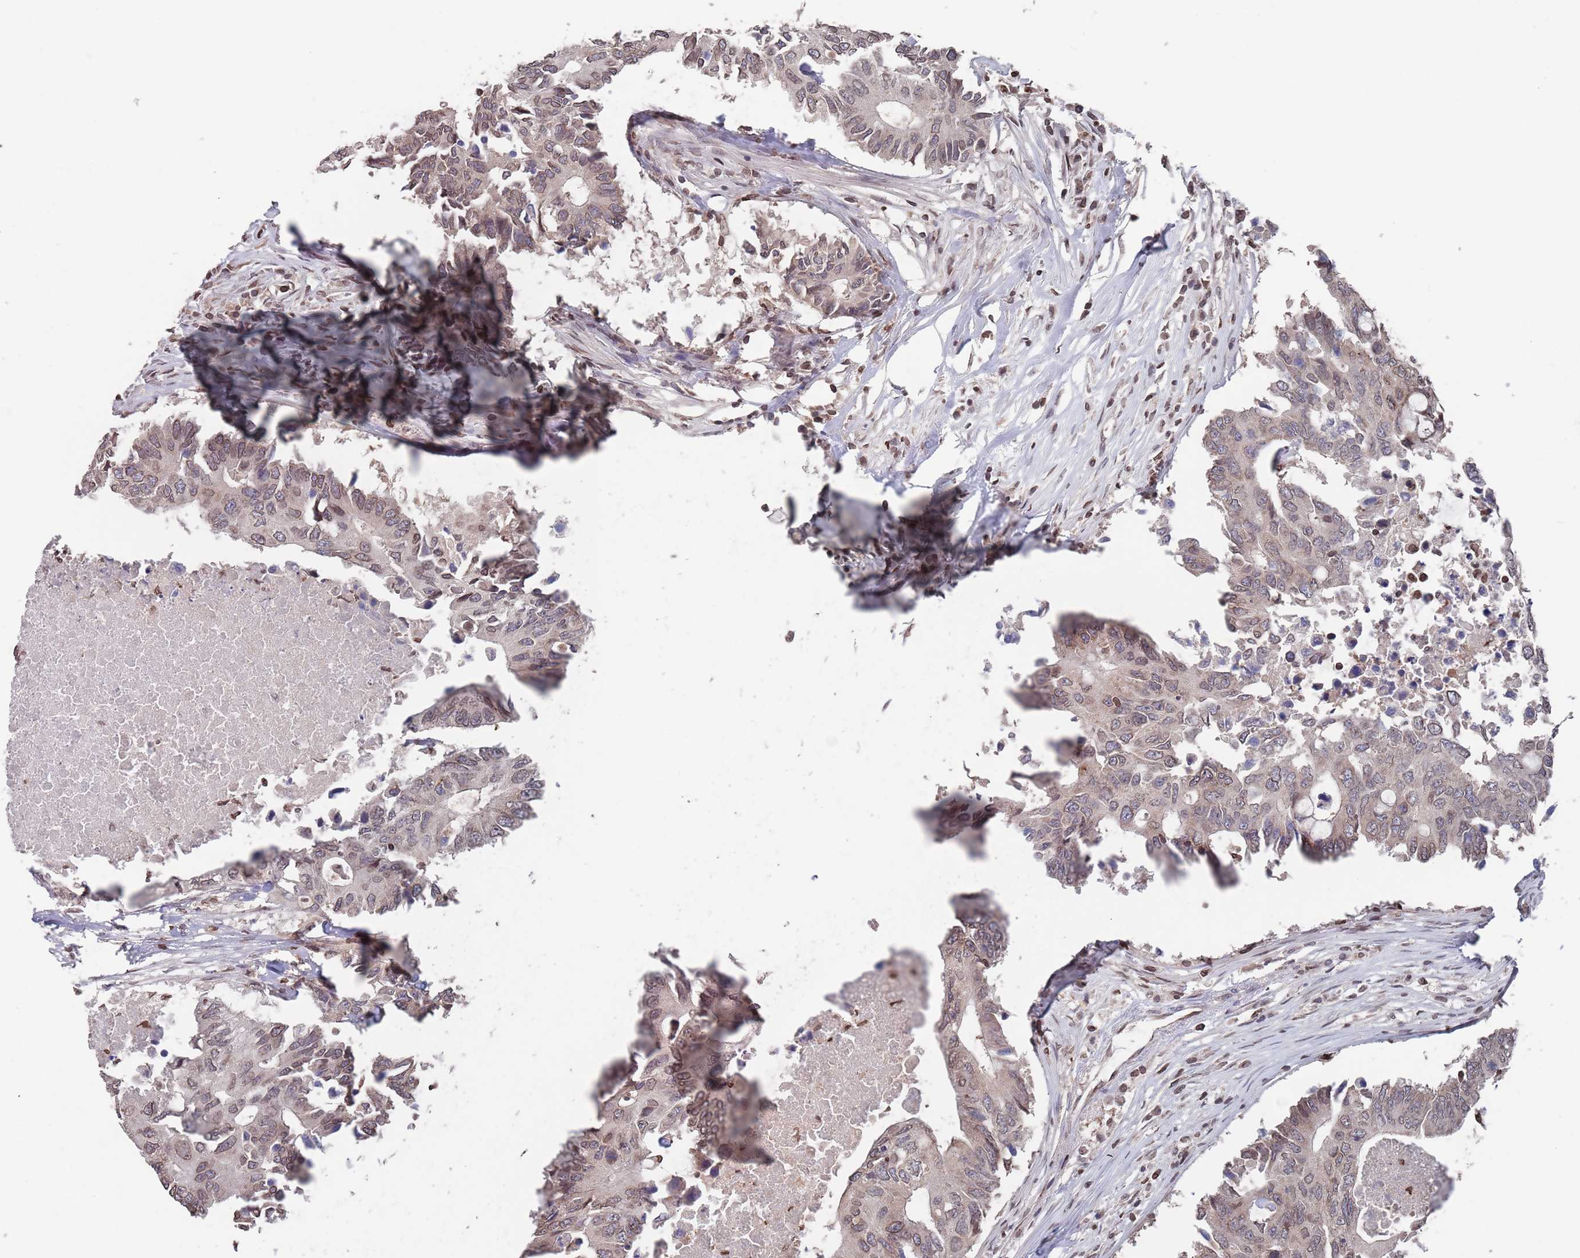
{"staining": {"intensity": "moderate", "quantity": "25%-75%", "location": "cytoplasmic/membranous,nuclear"}, "tissue": "colorectal cancer", "cell_type": "Tumor cells", "image_type": "cancer", "snomed": [{"axis": "morphology", "description": "Adenocarcinoma, NOS"}, {"axis": "topography", "description": "Colon"}], "caption": "A micrograph of human colorectal cancer (adenocarcinoma) stained for a protein reveals moderate cytoplasmic/membranous and nuclear brown staining in tumor cells. The staining was performed using DAB (3,3'-diaminobenzidine) to visualize the protein expression in brown, while the nuclei were stained in blue with hematoxylin (Magnification: 20x).", "gene": "SDHAF3", "patient": {"sex": "male", "age": 71}}